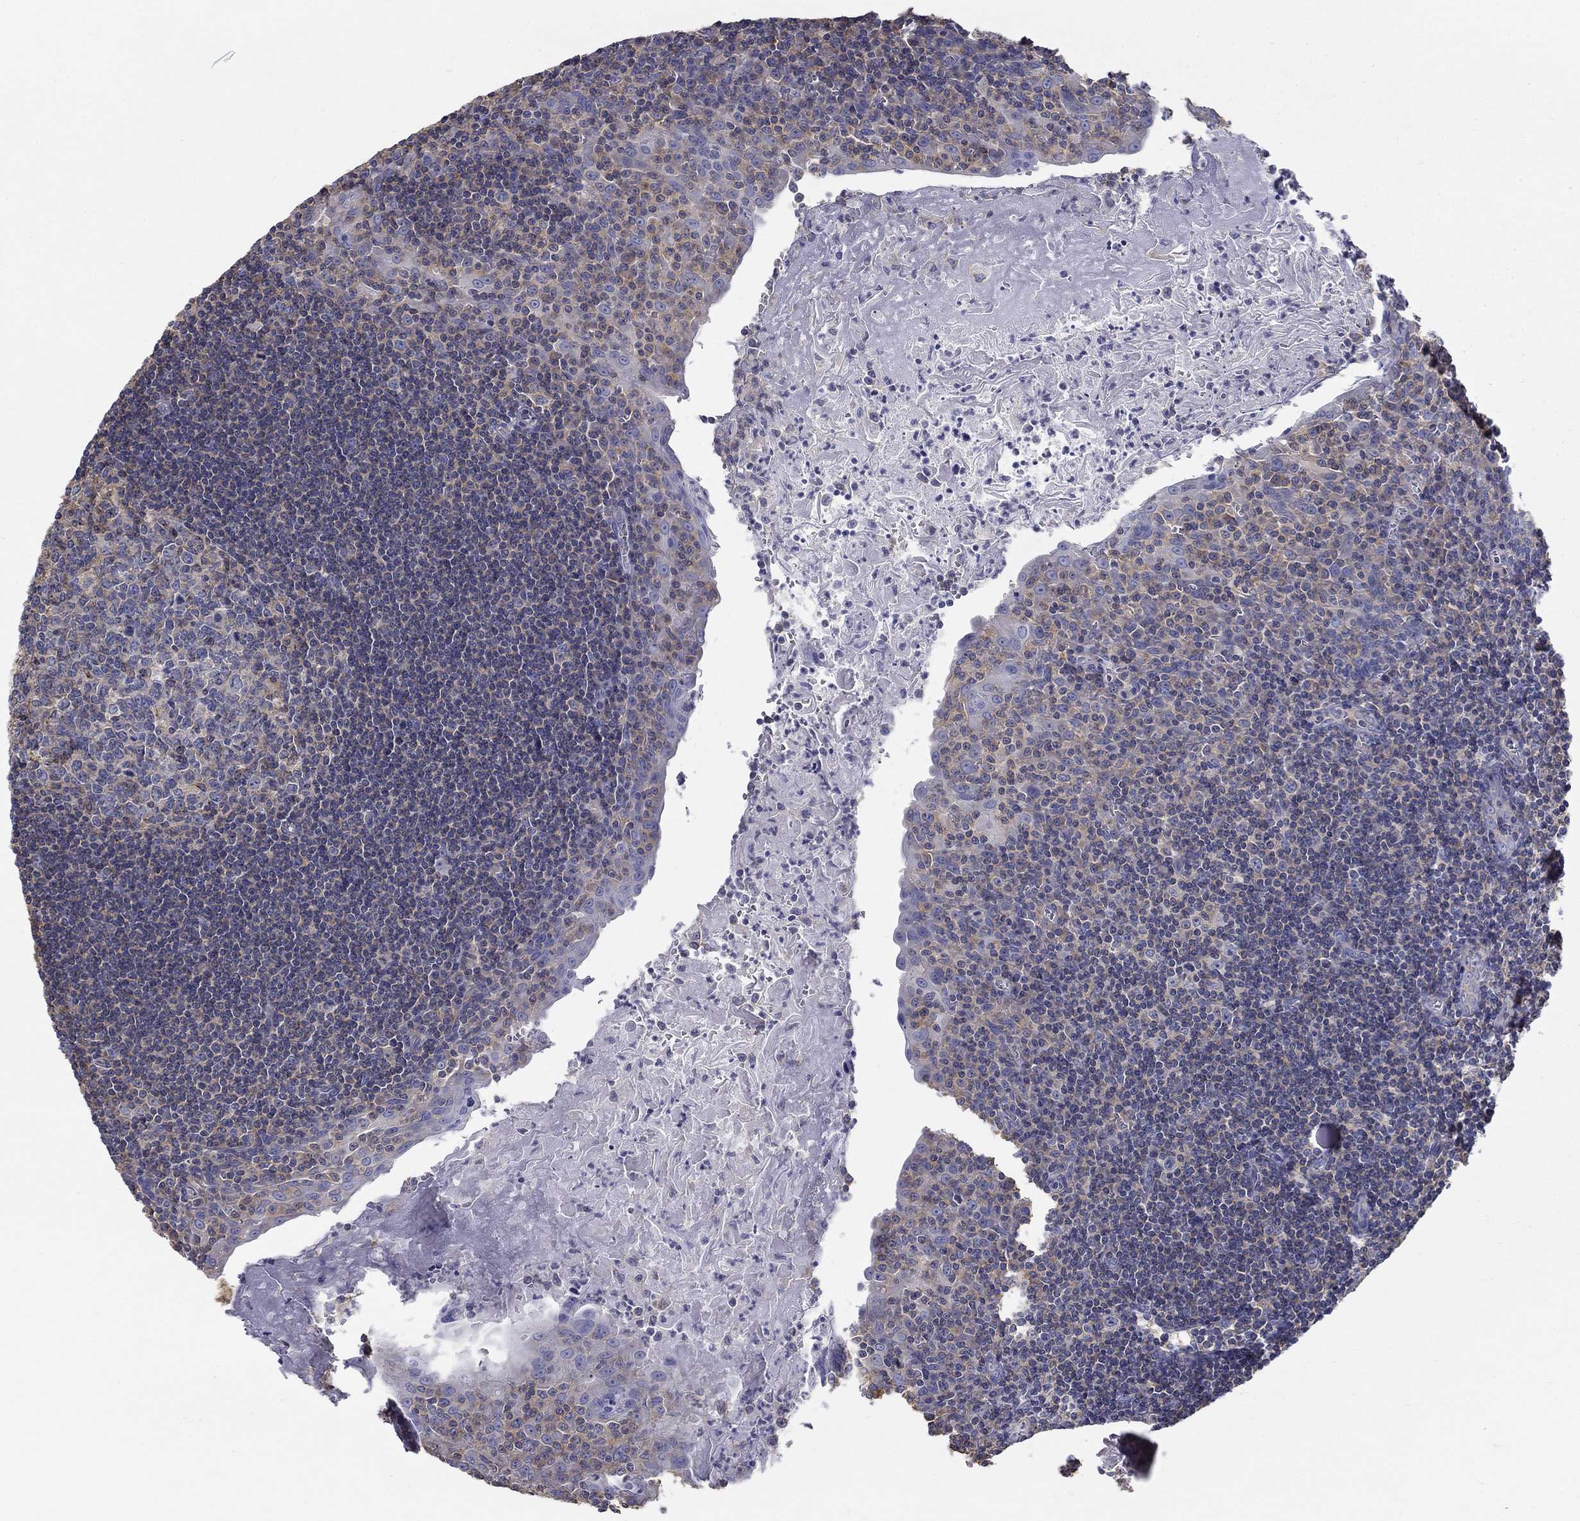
{"staining": {"intensity": "weak", "quantity": "<25%", "location": "cytoplasmic/membranous"}, "tissue": "tonsil", "cell_type": "Germinal center cells", "image_type": "normal", "snomed": [{"axis": "morphology", "description": "Normal tissue, NOS"}, {"axis": "morphology", "description": "Inflammation, NOS"}, {"axis": "topography", "description": "Tonsil"}], "caption": "High power microscopy image of an immunohistochemistry histopathology image of unremarkable tonsil, revealing no significant expression in germinal center cells. Nuclei are stained in blue.", "gene": "NME5", "patient": {"sex": "female", "age": 31}}